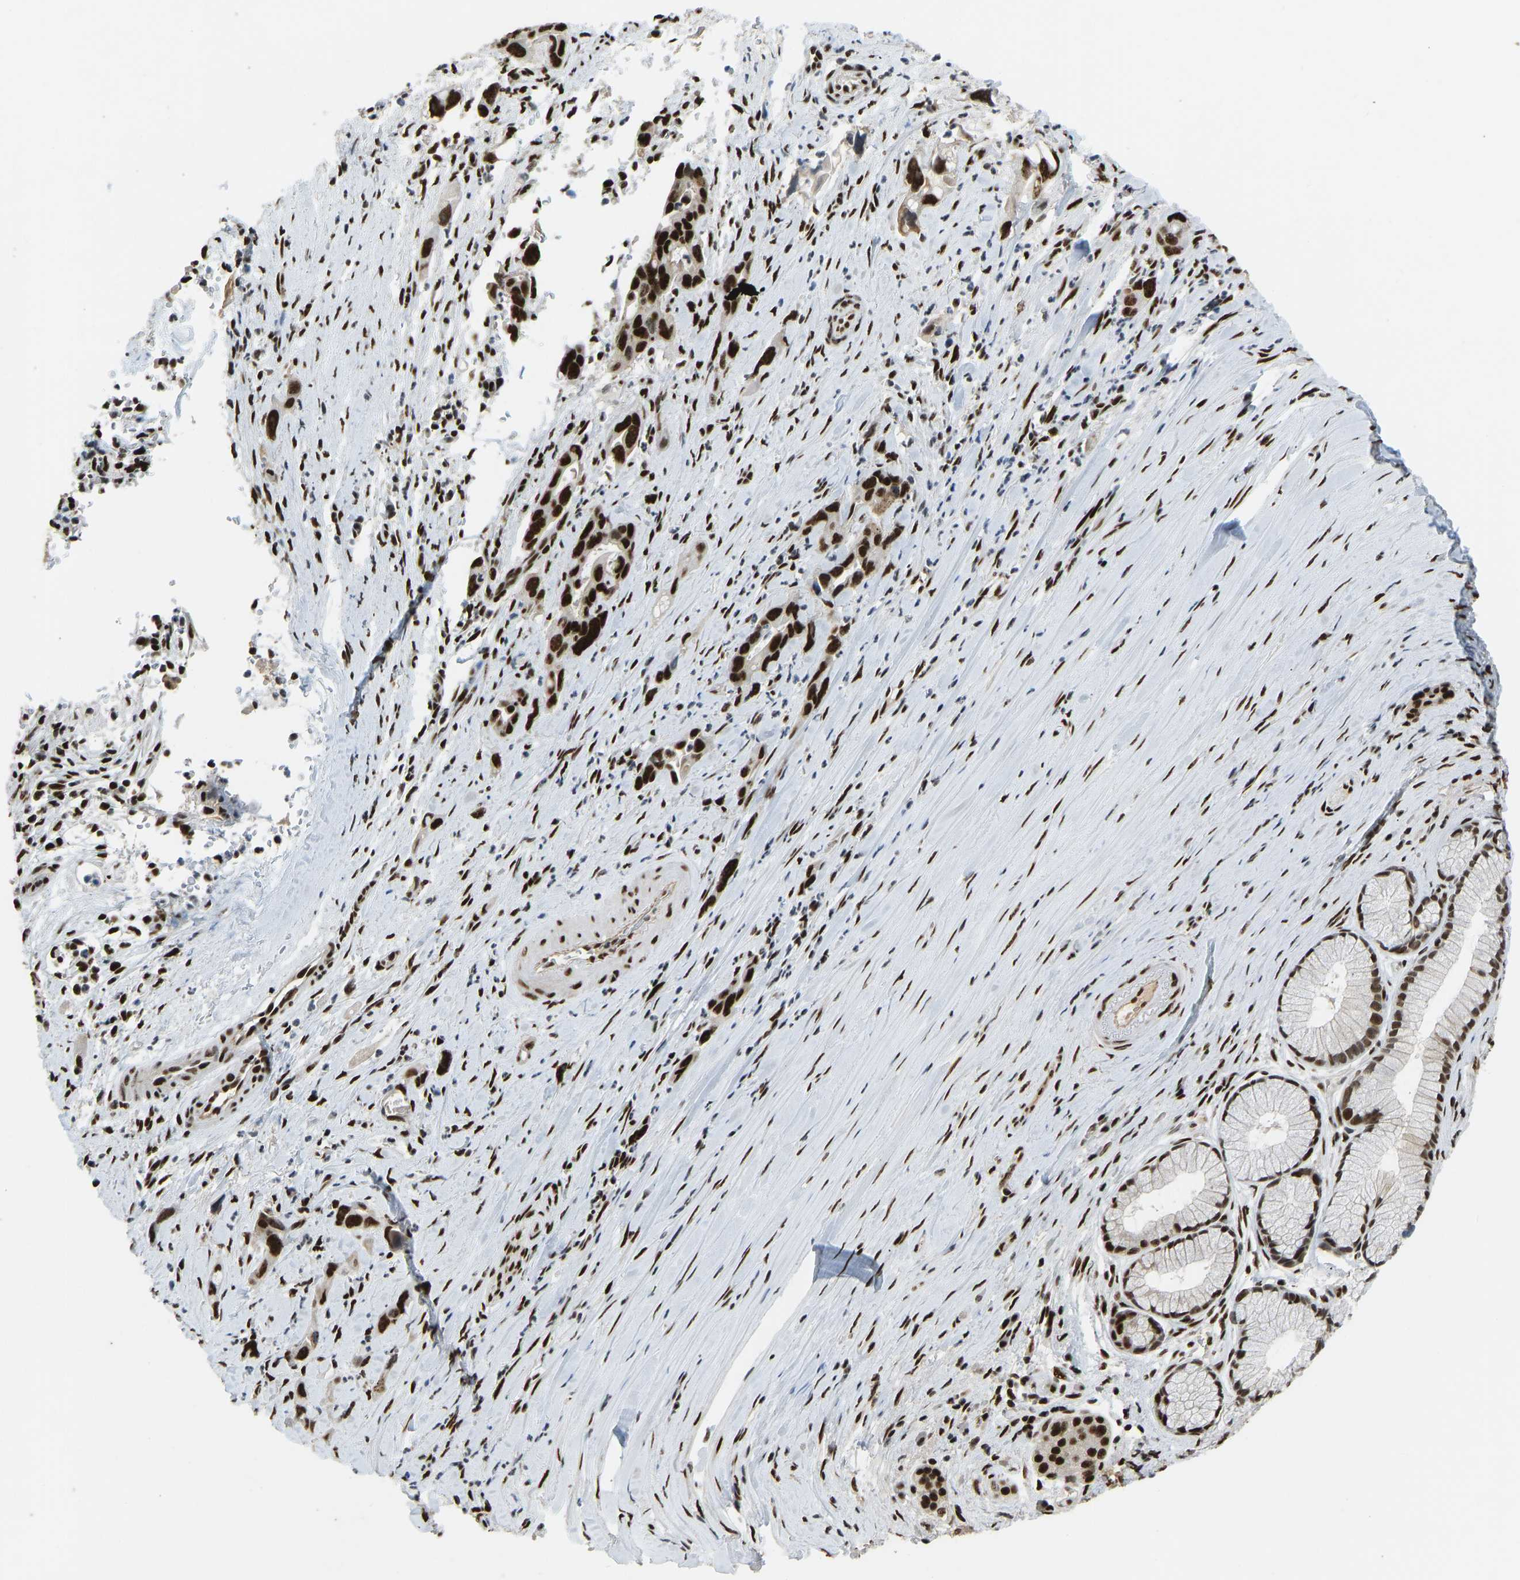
{"staining": {"intensity": "strong", "quantity": ">75%", "location": "nuclear"}, "tissue": "pancreatic cancer", "cell_type": "Tumor cells", "image_type": "cancer", "snomed": [{"axis": "morphology", "description": "Adenocarcinoma, NOS"}, {"axis": "topography", "description": "Pancreas"}], "caption": "A high amount of strong nuclear expression is present in about >75% of tumor cells in pancreatic cancer (adenocarcinoma) tissue.", "gene": "FOXK1", "patient": {"sex": "female", "age": 70}}